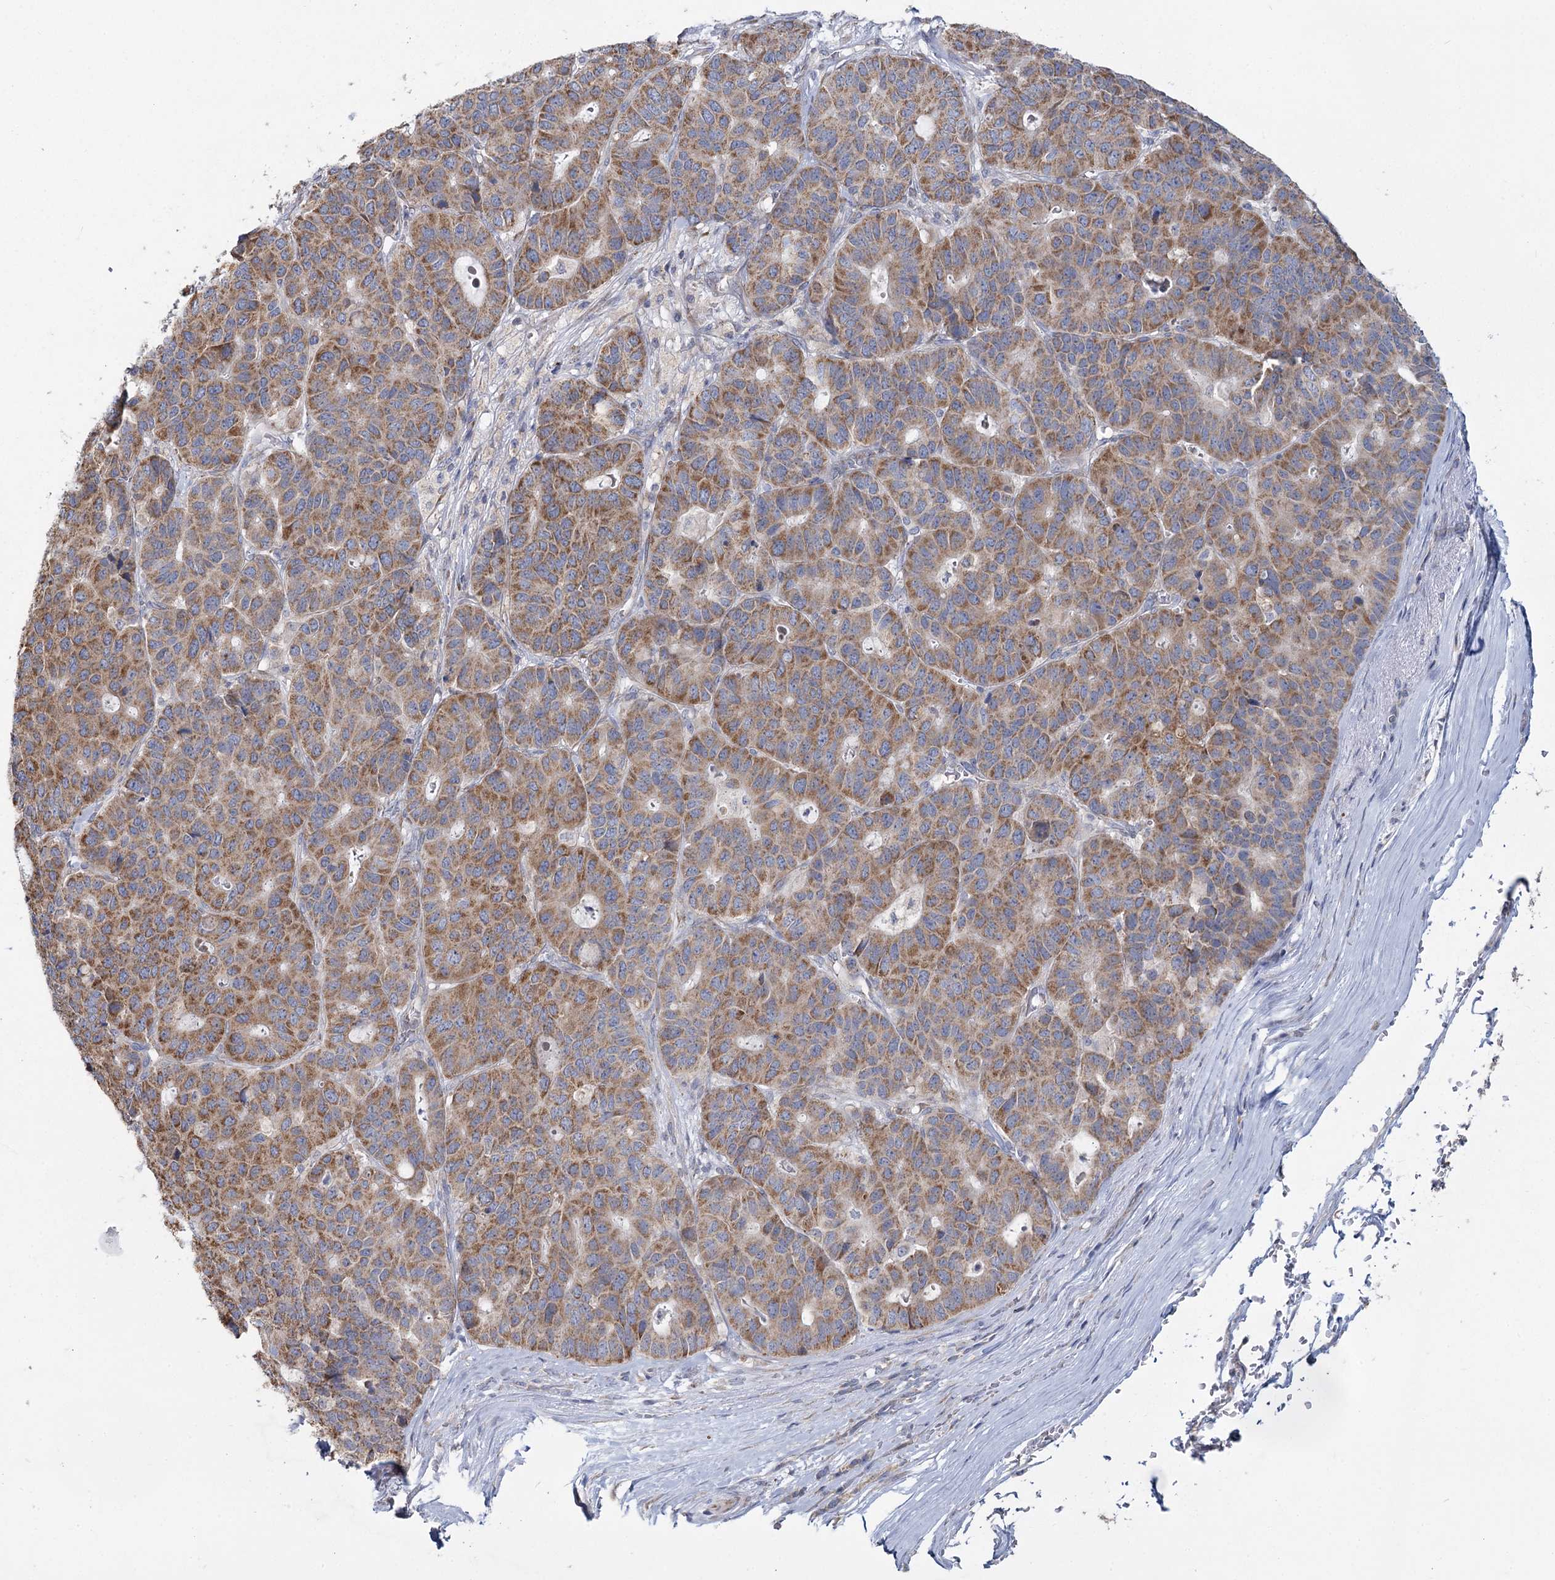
{"staining": {"intensity": "moderate", "quantity": ">75%", "location": "cytoplasmic/membranous"}, "tissue": "pancreatic cancer", "cell_type": "Tumor cells", "image_type": "cancer", "snomed": [{"axis": "morphology", "description": "Adenocarcinoma, NOS"}, {"axis": "topography", "description": "Pancreas"}], "caption": "Pancreatic cancer (adenocarcinoma) stained for a protein demonstrates moderate cytoplasmic/membranous positivity in tumor cells.", "gene": "ACOX2", "patient": {"sex": "male", "age": 50}}